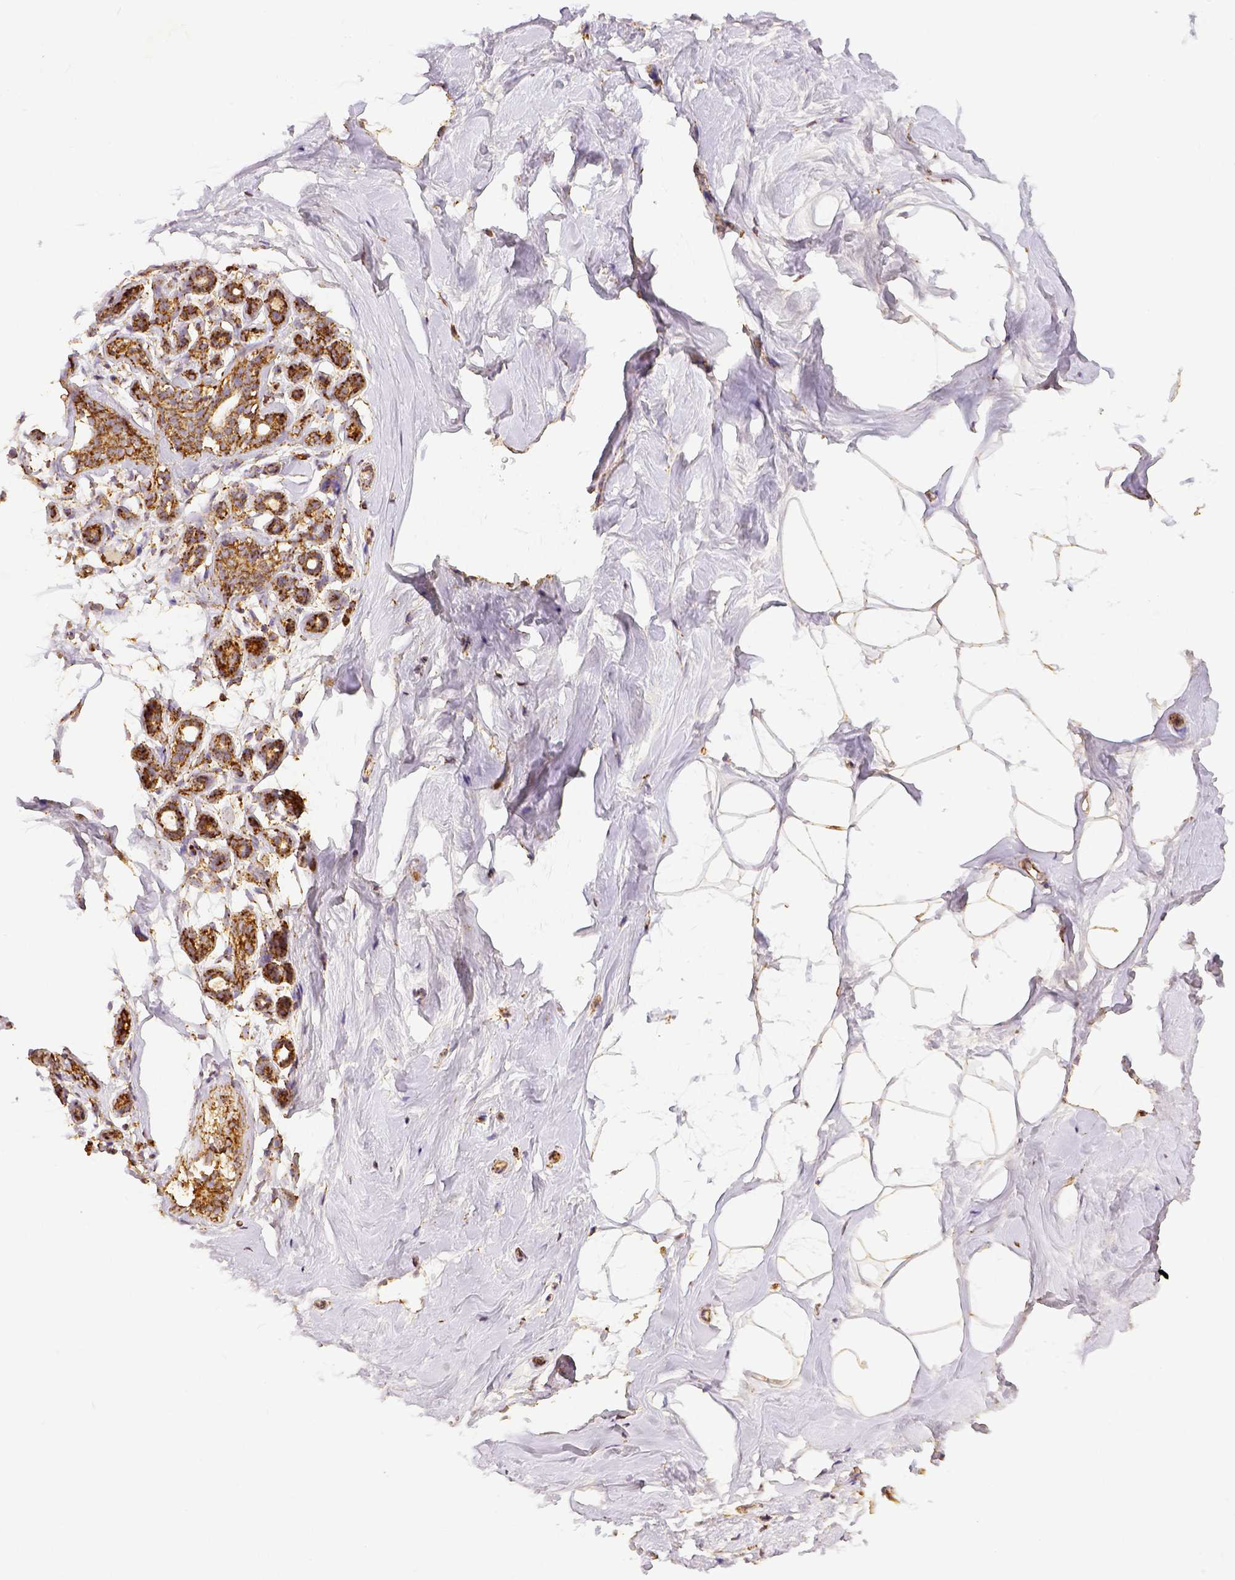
{"staining": {"intensity": "weak", "quantity": ">75%", "location": "cytoplasmic/membranous"}, "tissue": "breast", "cell_type": "Adipocytes", "image_type": "normal", "snomed": [{"axis": "morphology", "description": "Normal tissue, NOS"}, {"axis": "topography", "description": "Breast"}], "caption": "Immunohistochemical staining of benign human breast reveals weak cytoplasmic/membranous protein expression in approximately >75% of adipocytes.", "gene": "SDHB", "patient": {"sex": "female", "age": 32}}